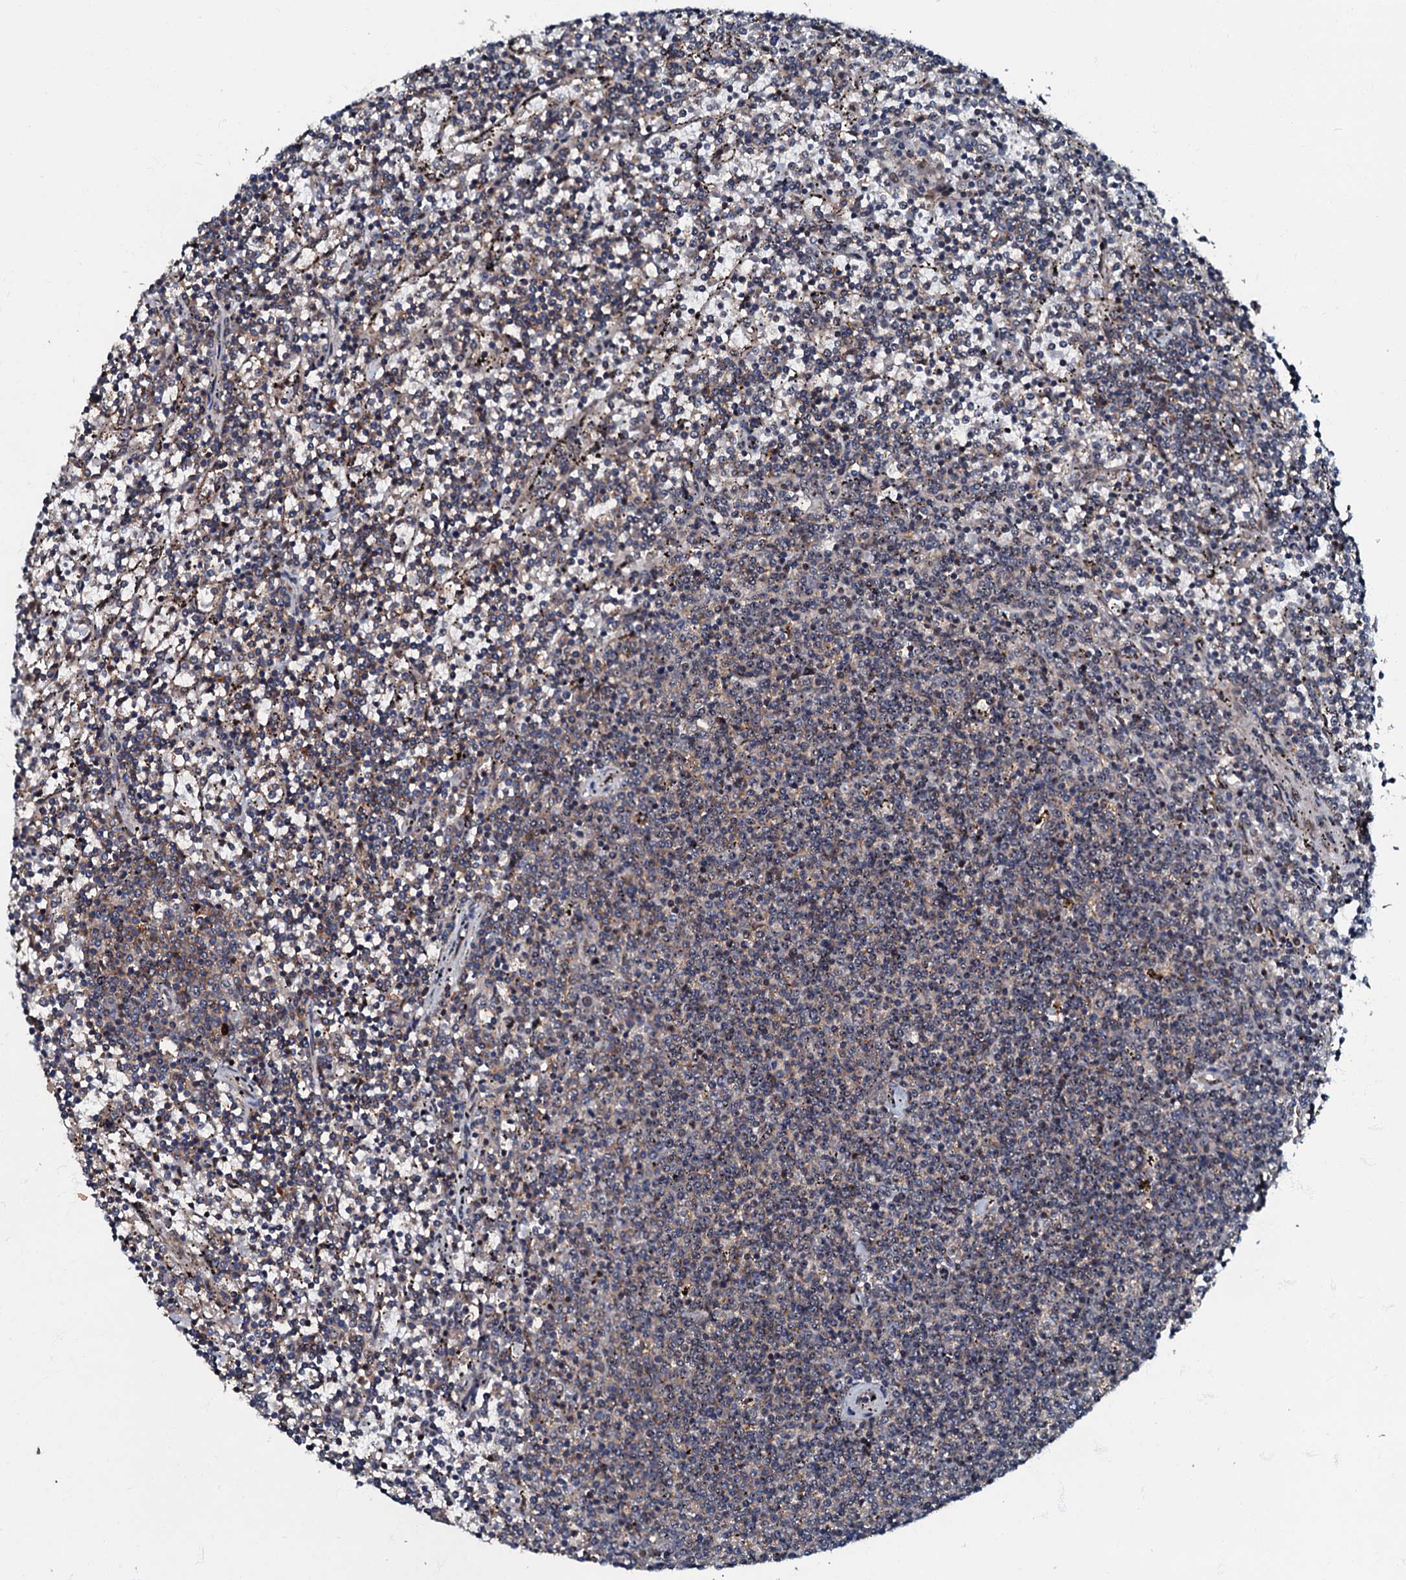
{"staining": {"intensity": "negative", "quantity": "none", "location": "none"}, "tissue": "lymphoma", "cell_type": "Tumor cells", "image_type": "cancer", "snomed": [{"axis": "morphology", "description": "Malignant lymphoma, non-Hodgkin's type, Low grade"}, {"axis": "topography", "description": "Spleen"}], "caption": "IHC of low-grade malignant lymphoma, non-Hodgkin's type exhibits no positivity in tumor cells.", "gene": "C18orf32", "patient": {"sex": "female", "age": 50}}